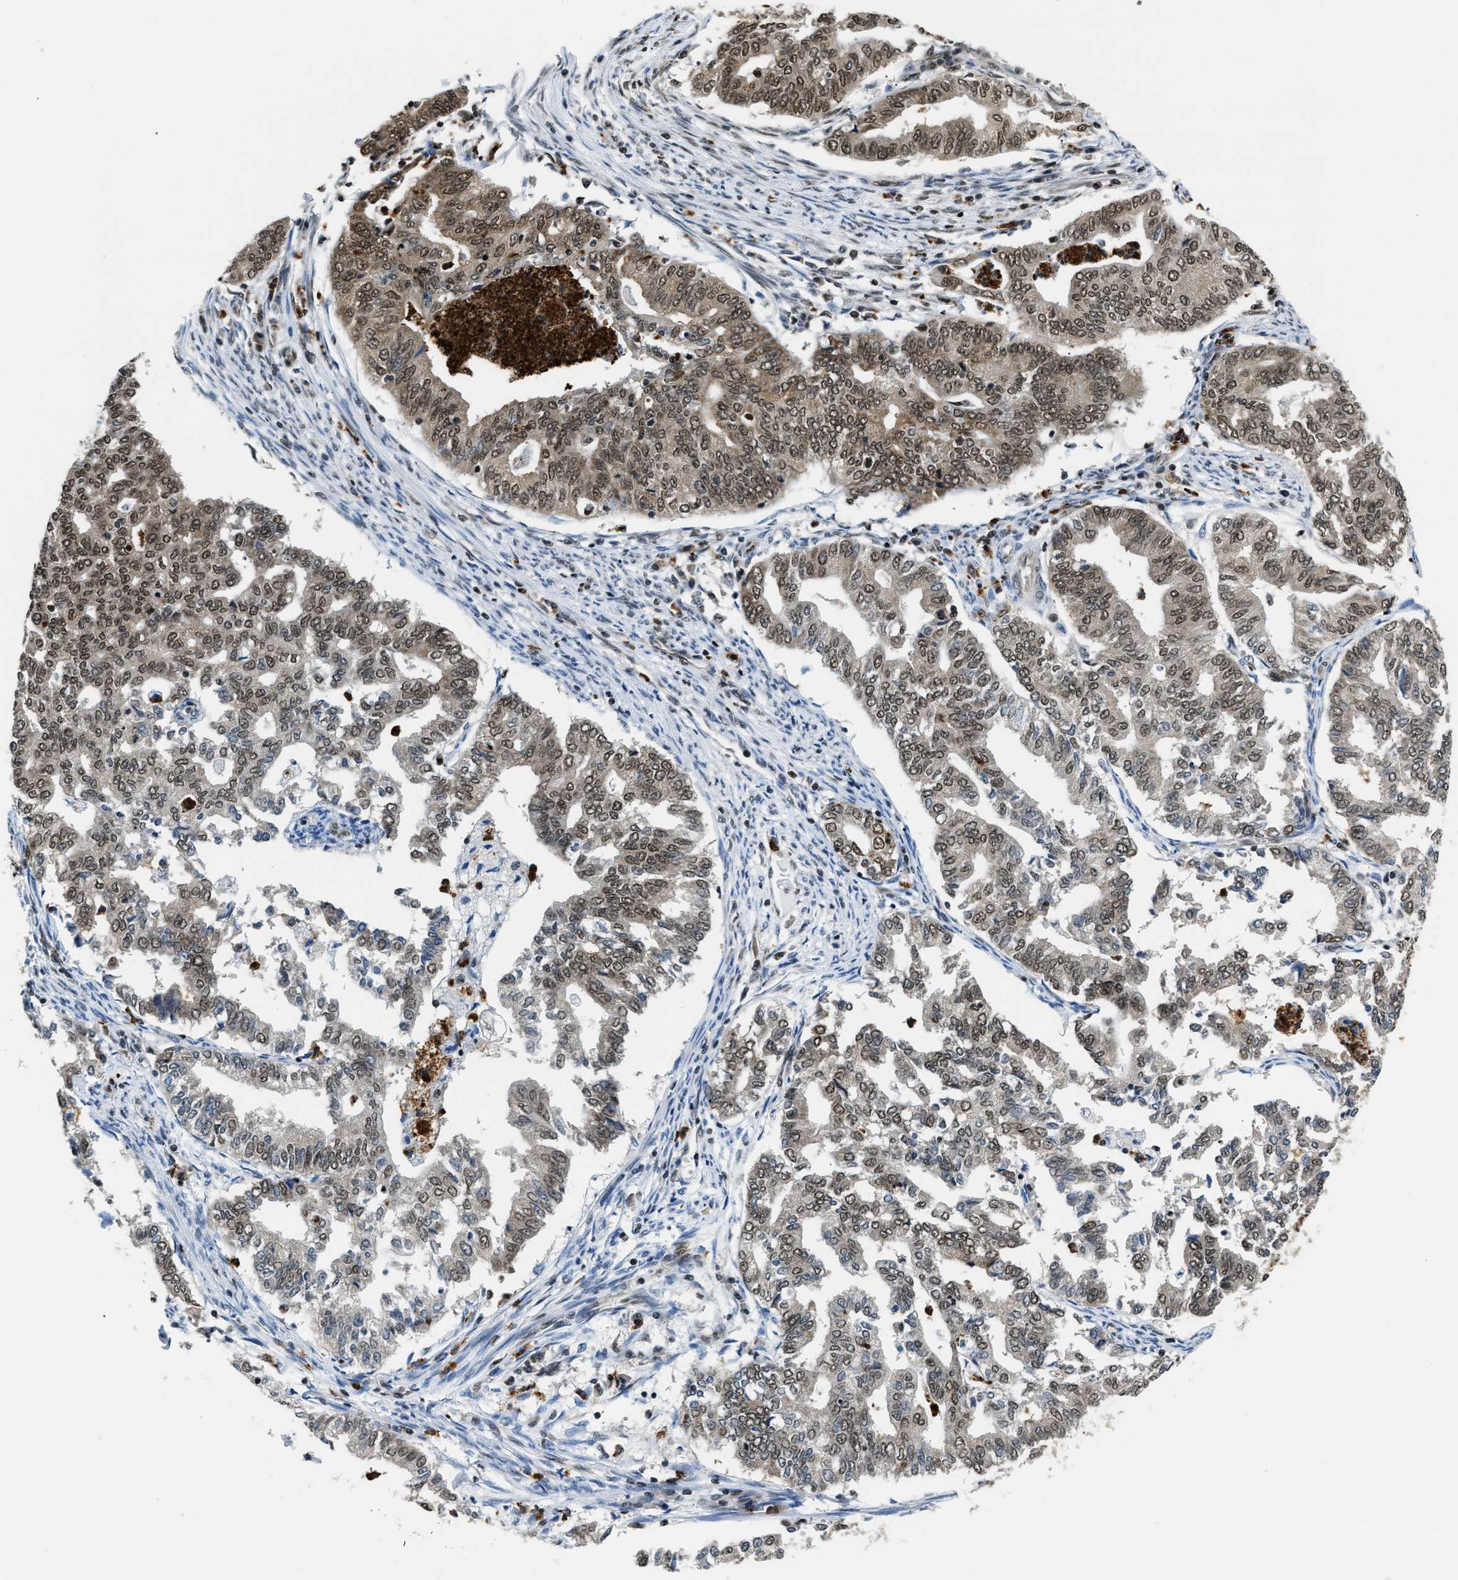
{"staining": {"intensity": "moderate", "quantity": ">75%", "location": "nuclear"}, "tissue": "endometrial cancer", "cell_type": "Tumor cells", "image_type": "cancer", "snomed": [{"axis": "morphology", "description": "Adenocarcinoma, NOS"}, {"axis": "topography", "description": "Endometrium"}], "caption": "Immunohistochemical staining of endometrial cancer exhibits medium levels of moderate nuclear positivity in approximately >75% of tumor cells.", "gene": "CCNDBP1", "patient": {"sex": "female", "age": 79}}